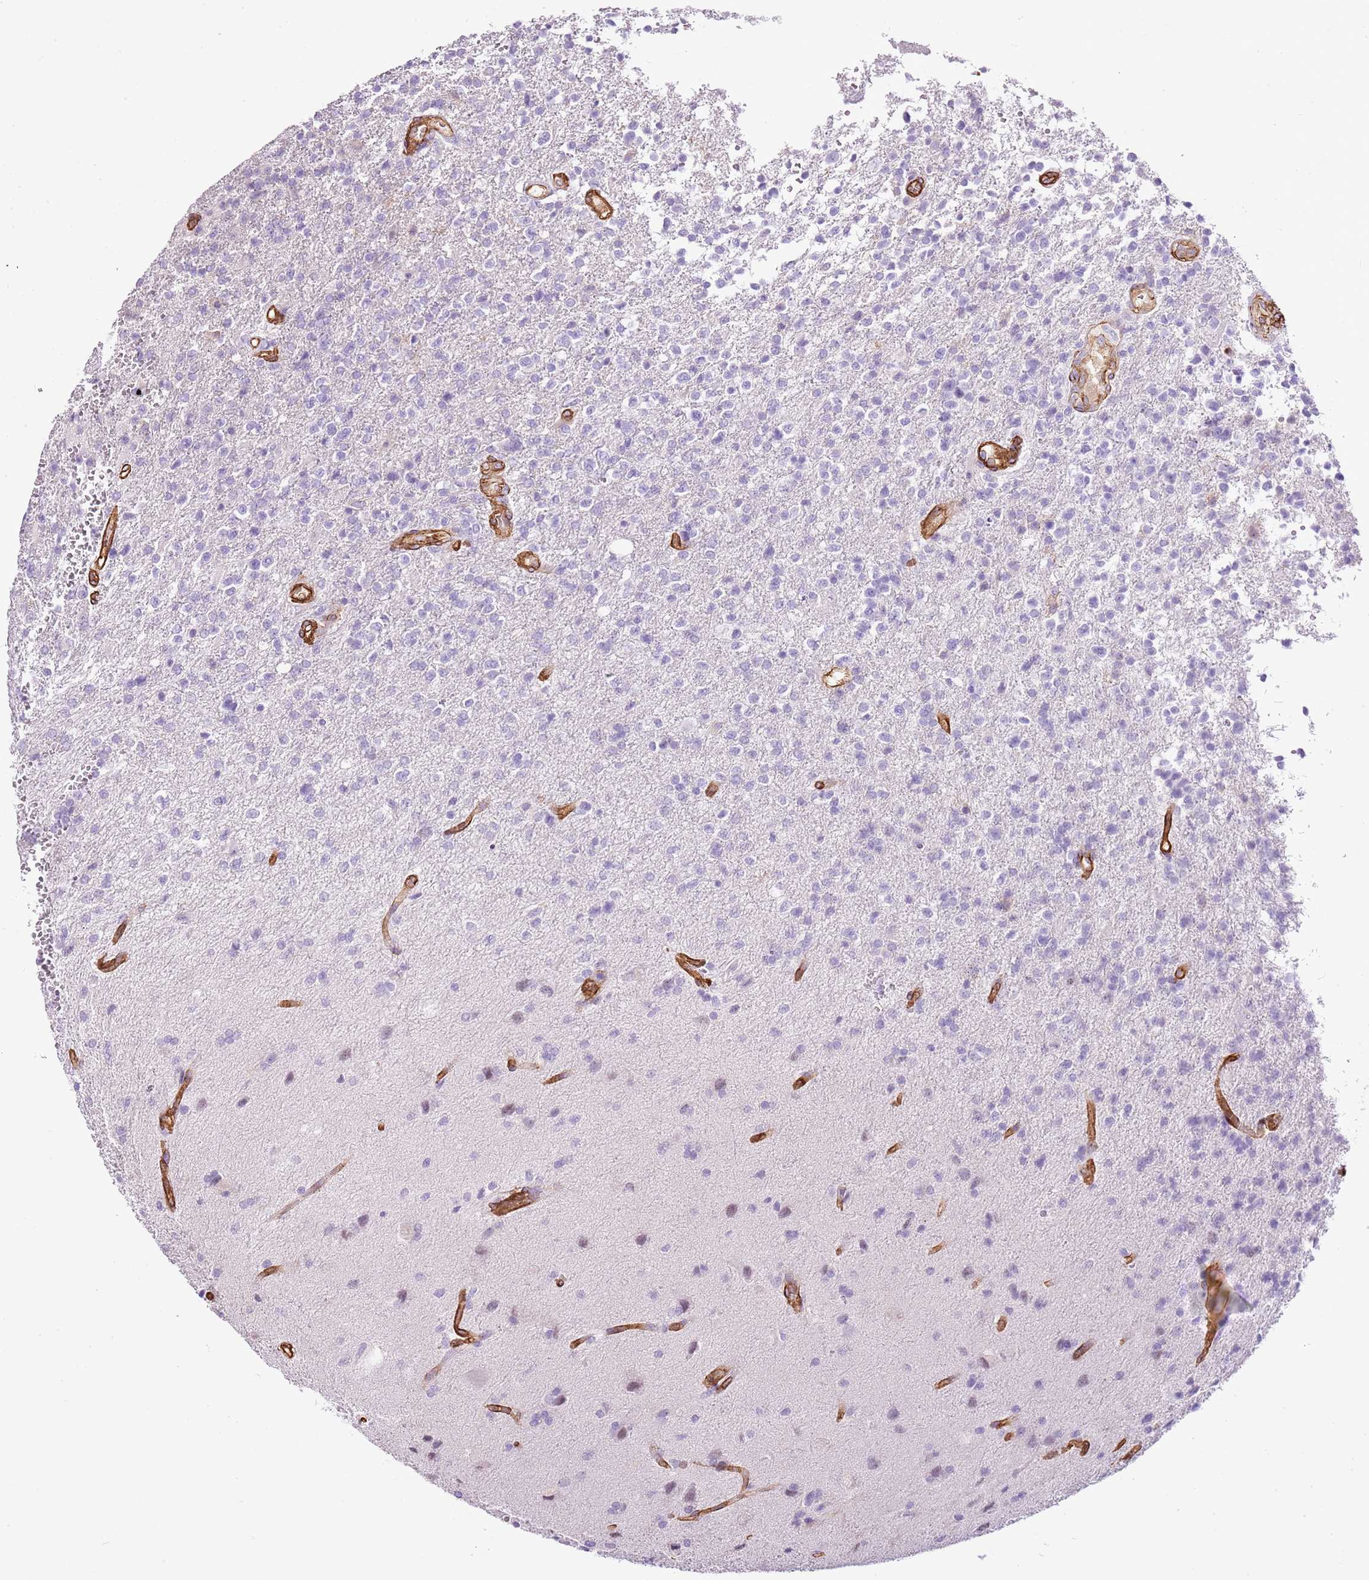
{"staining": {"intensity": "negative", "quantity": "none", "location": "none"}, "tissue": "glioma", "cell_type": "Tumor cells", "image_type": "cancer", "snomed": [{"axis": "morphology", "description": "Glioma, malignant, High grade"}, {"axis": "topography", "description": "Brain"}], "caption": "Malignant high-grade glioma was stained to show a protein in brown. There is no significant staining in tumor cells.", "gene": "CTDSPL", "patient": {"sex": "male", "age": 56}}